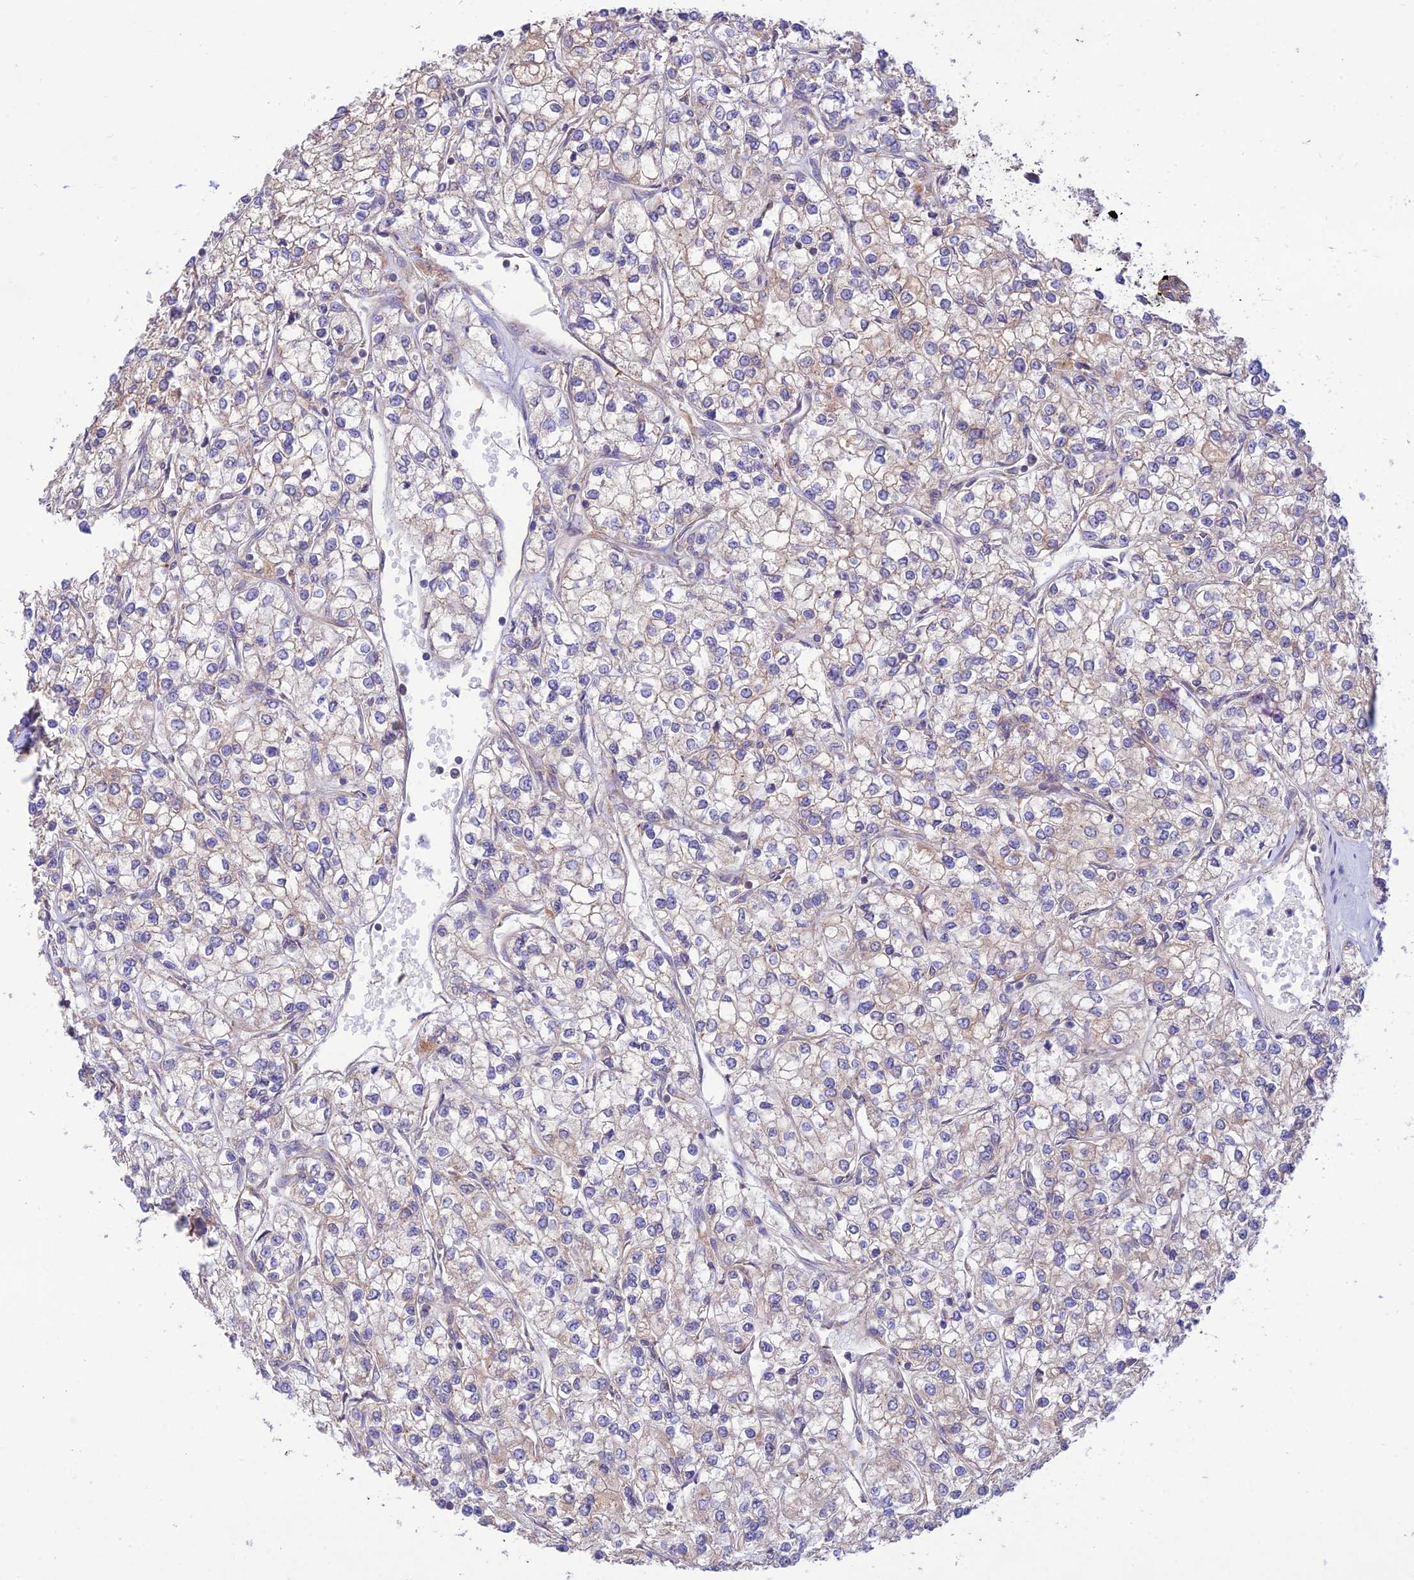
{"staining": {"intensity": "negative", "quantity": "none", "location": "none"}, "tissue": "renal cancer", "cell_type": "Tumor cells", "image_type": "cancer", "snomed": [{"axis": "morphology", "description": "Adenocarcinoma, NOS"}, {"axis": "topography", "description": "Kidney"}], "caption": "A high-resolution micrograph shows immunohistochemistry staining of renal cancer (adenocarcinoma), which demonstrates no significant expression in tumor cells.", "gene": "TMEM259", "patient": {"sex": "male", "age": 80}}